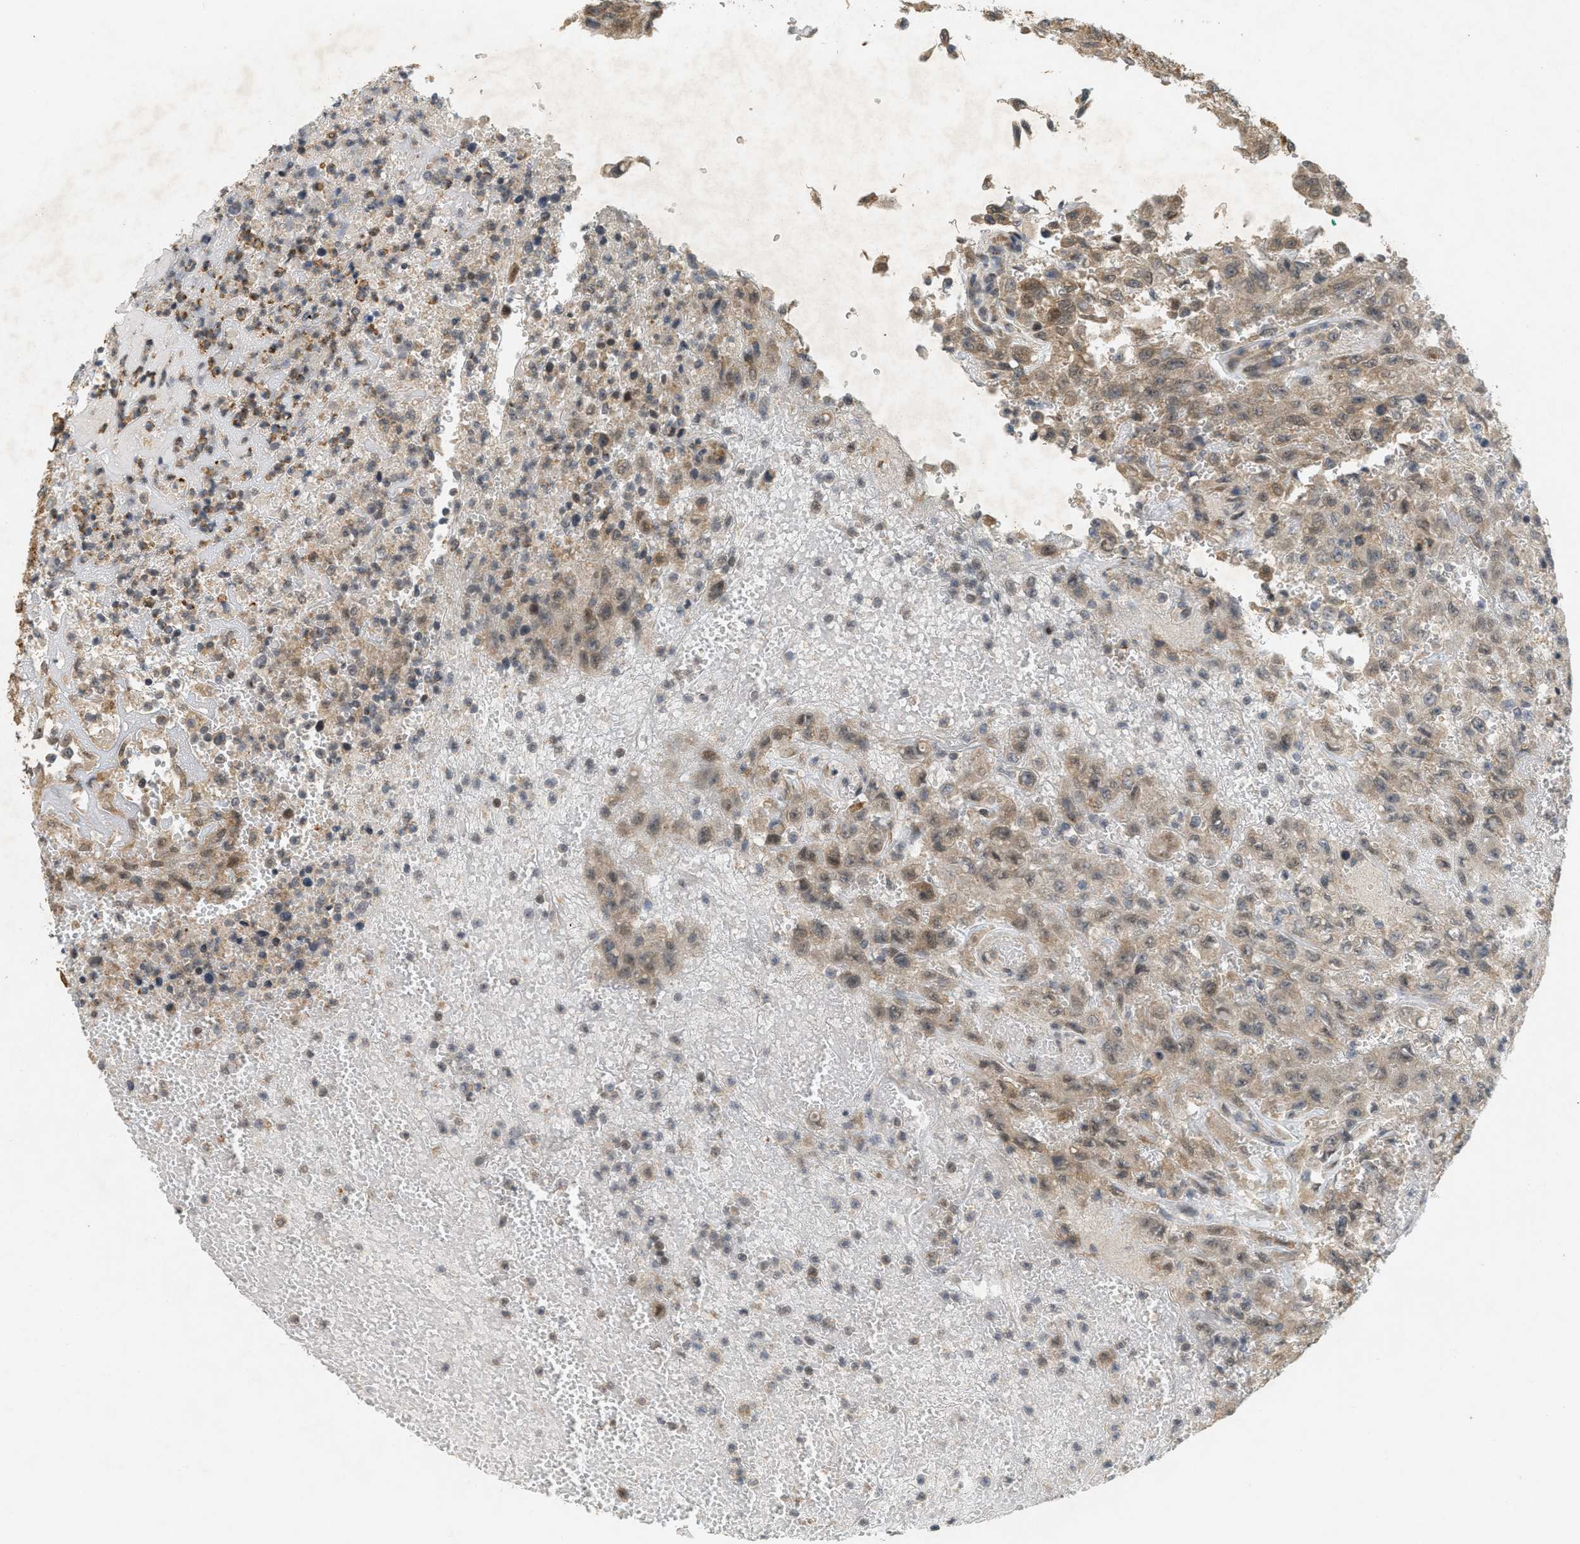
{"staining": {"intensity": "moderate", "quantity": "25%-75%", "location": "cytoplasmic/membranous,nuclear"}, "tissue": "urothelial cancer", "cell_type": "Tumor cells", "image_type": "cancer", "snomed": [{"axis": "morphology", "description": "Urothelial carcinoma, High grade"}, {"axis": "topography", "description": "Urinary bladder"}], "caption": "Immunohistochemistry photomicrograph of neoplastic tissue: human high-grade urothelial carcinoma stained using immunohistochemistry (IHC) demonstrates medium levels of moderate protein expression localized specifically in the cytoplasmic/membranous and nuclear of tumor cells, appearing as a cytoplasmic/membranous and nuclear brown color.", "gene": "PRKD1", "patient": {"sex": "male", "age": 46}}